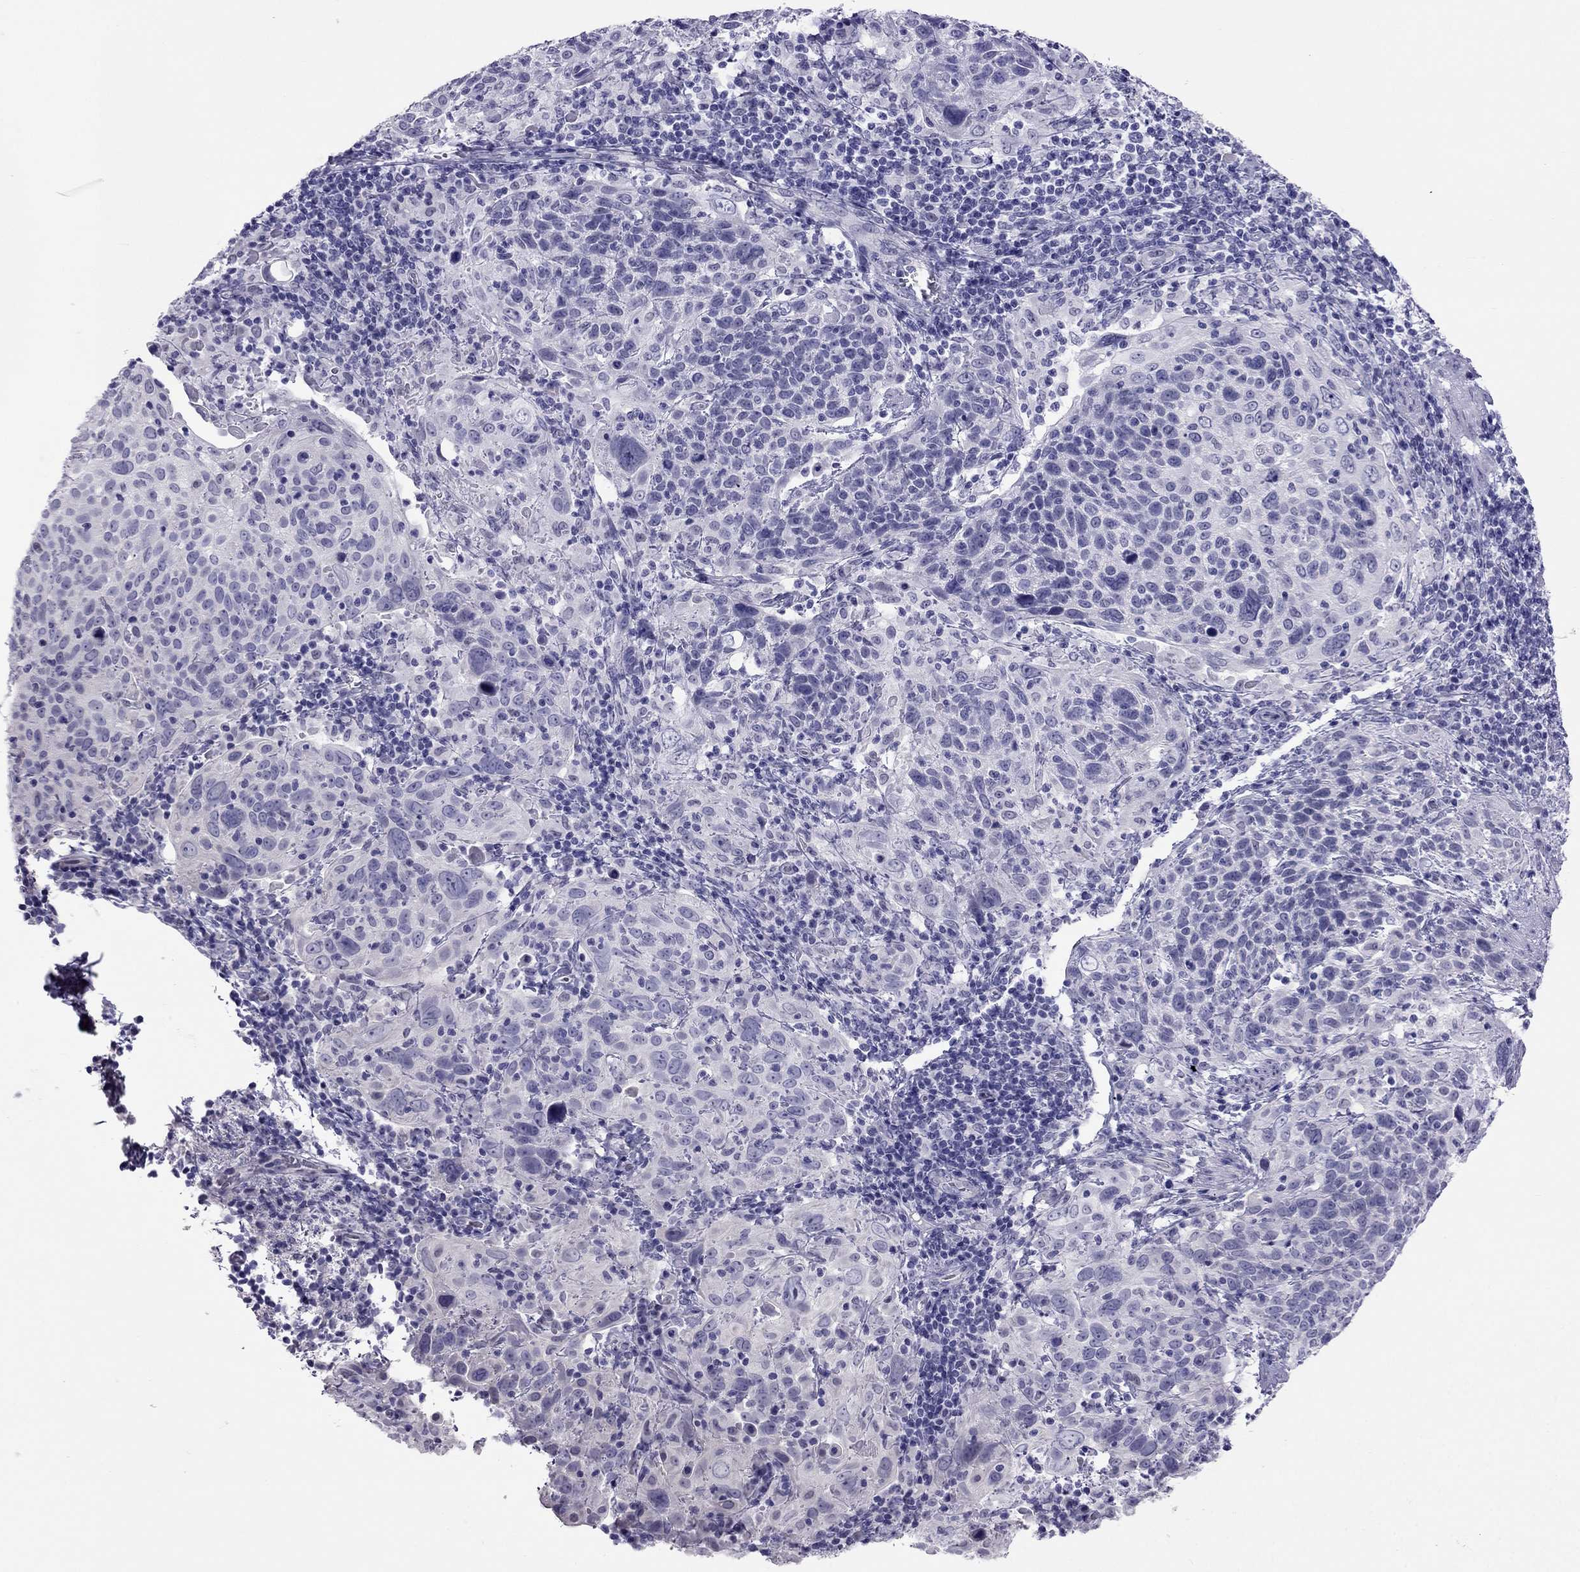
{"staining": {"intensity": "negative", "quantity": "none", "location": "none"}, "tissue": "cervical cancer", "cell_type": "Tumor cells", "image_type": "cancer", "snomed": [{"axis": "morphology", "description": "Squamous cell carcinoma, NOS"}, {"axis": "topography", "description": "Cervix"}], "caption": "Tumor cells are negative for brown protein staining in cervical cancer (squamous cell carcinoma). (Brightfield microscopy of DAB (3,3'-diaminobenzidine) IHC at high magnification).", "gene": "CROCC2", "patient": {"sex": "female", "age": 61}}